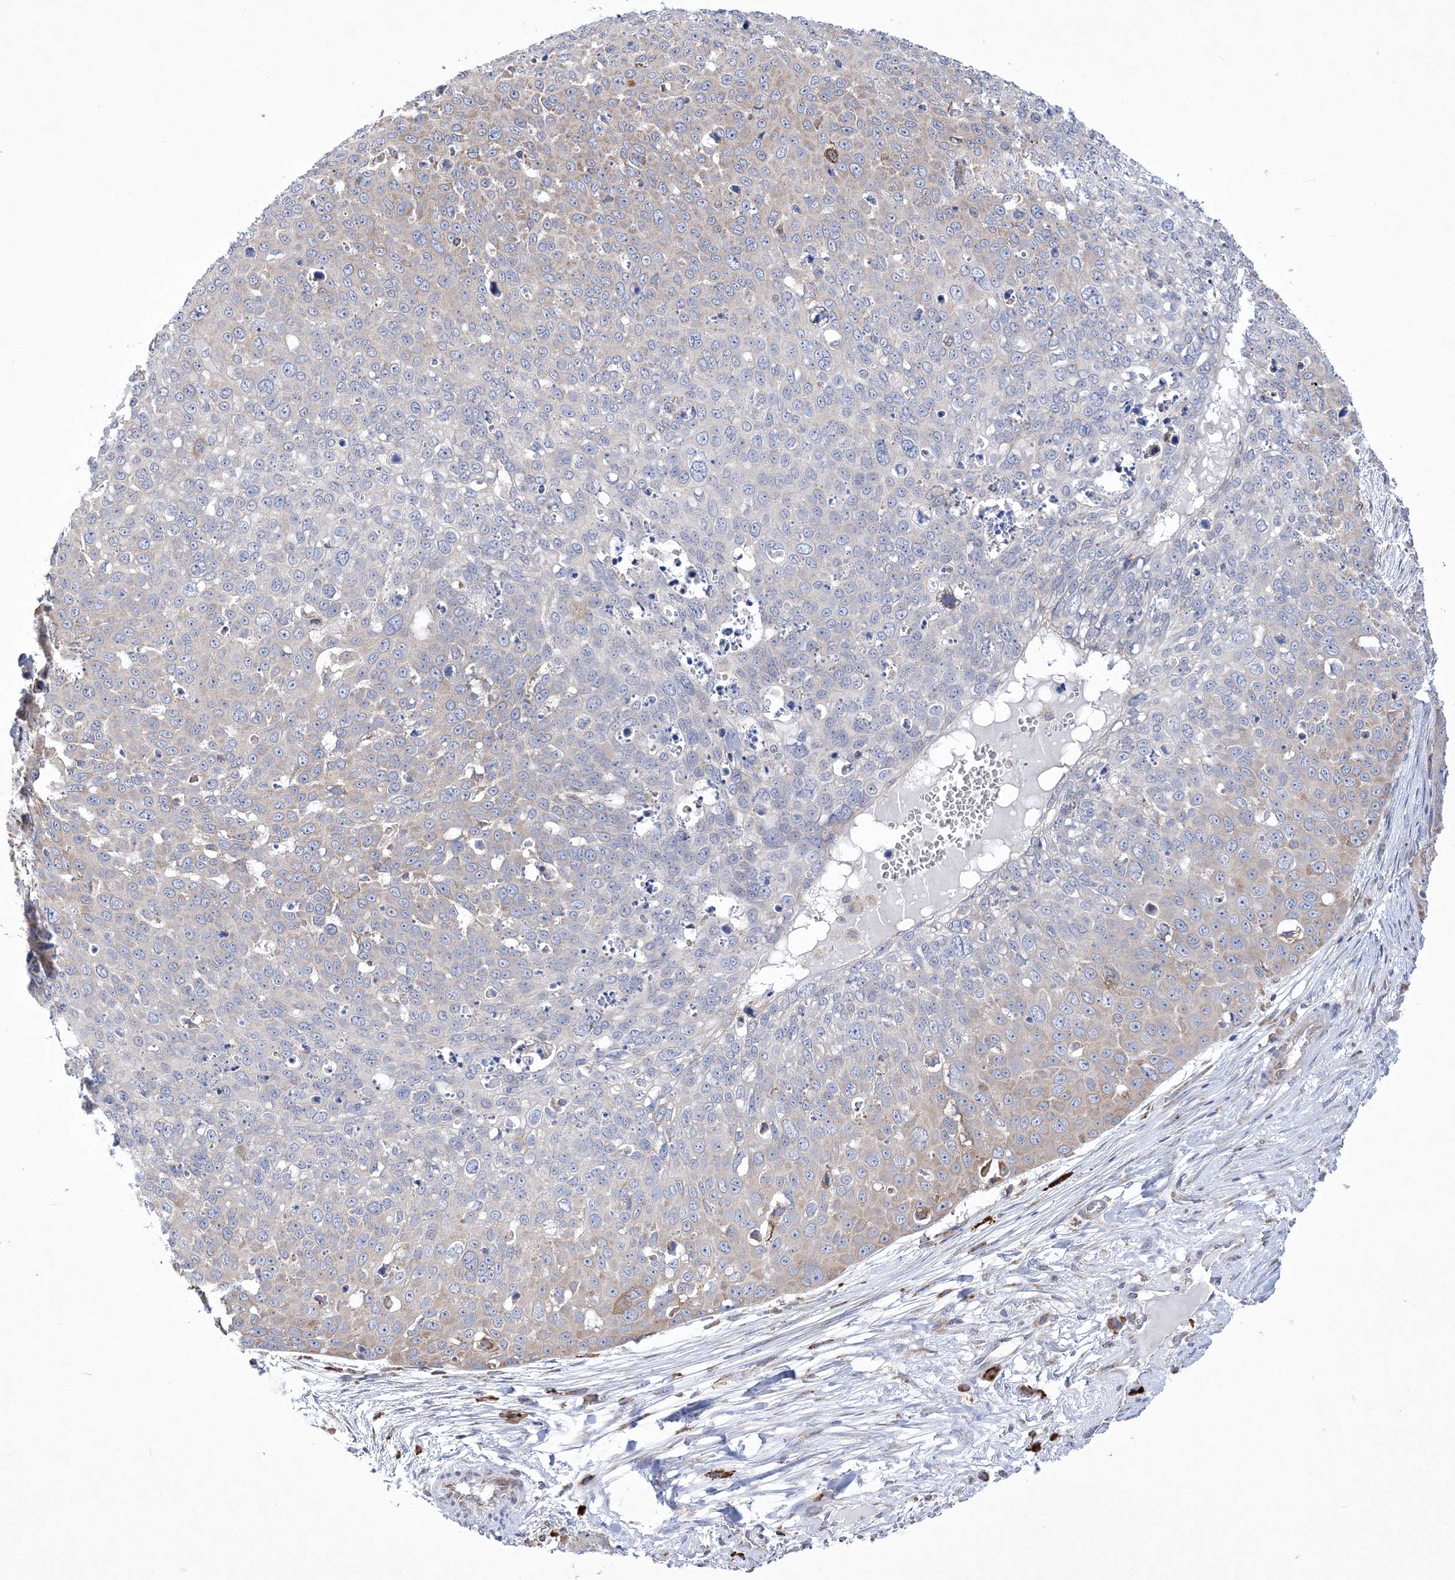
{"staining": {"intensity": "negative", "quantity": "none", "location": "none"}, "tissue": "skin cancer", "cell_type": "Tumor cells", "image_type": "cancer", "snomed": [{"axis": "morphology", "description": "Squamous cell carcinoma, NOS"}, {"axis": "topography", "description": "Skin"}], "caption": "Immunohistochemistry (IHC) of human skin cancer (squamous cell carcinoma) displays no staining in tumor cells. (IHC, brightfield microscopy, high magnification).", "gene": "MED31", "patient": {"sex": "male", "age": 71}}